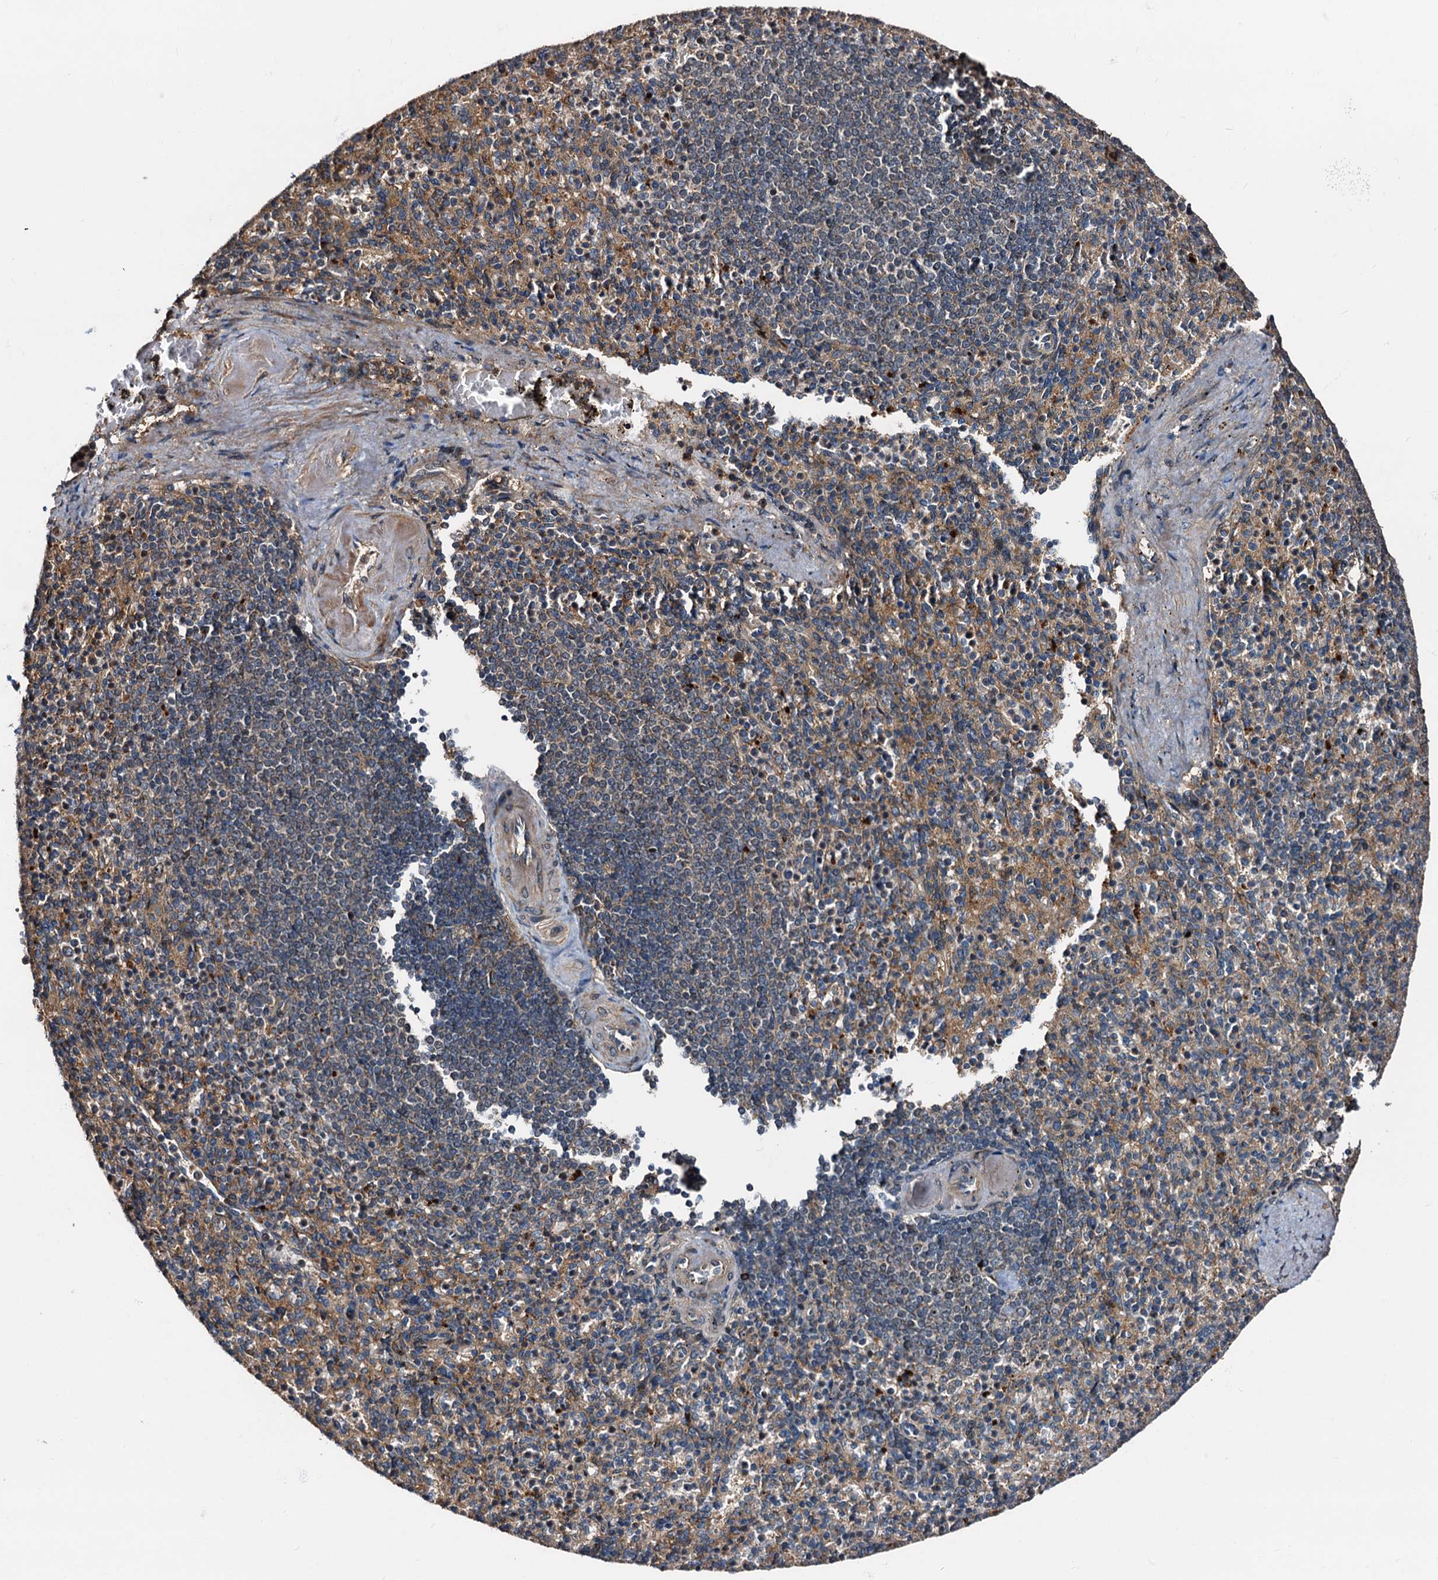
{"staining": {"intensity": "moderate", "quantity": "25%-75%", "location": "cytoplasmic/membranous"}, "tissue": "spleen", "cell_type": "Cells in red pulp", "image_type": "normal", "snomed": [{"axis": "morphology", "description": "Normal tissue, NOS"}, {"axis": "topography", "description": "Spleen"}], "caption": "IHC of benign human spleen reveals medium levels of moderate cytoplasmic/membranous expression in approximately 25%-75% of cells in red pulp.", "gene": "PEX5", "patient": {"sex": "female", "age": 74}}